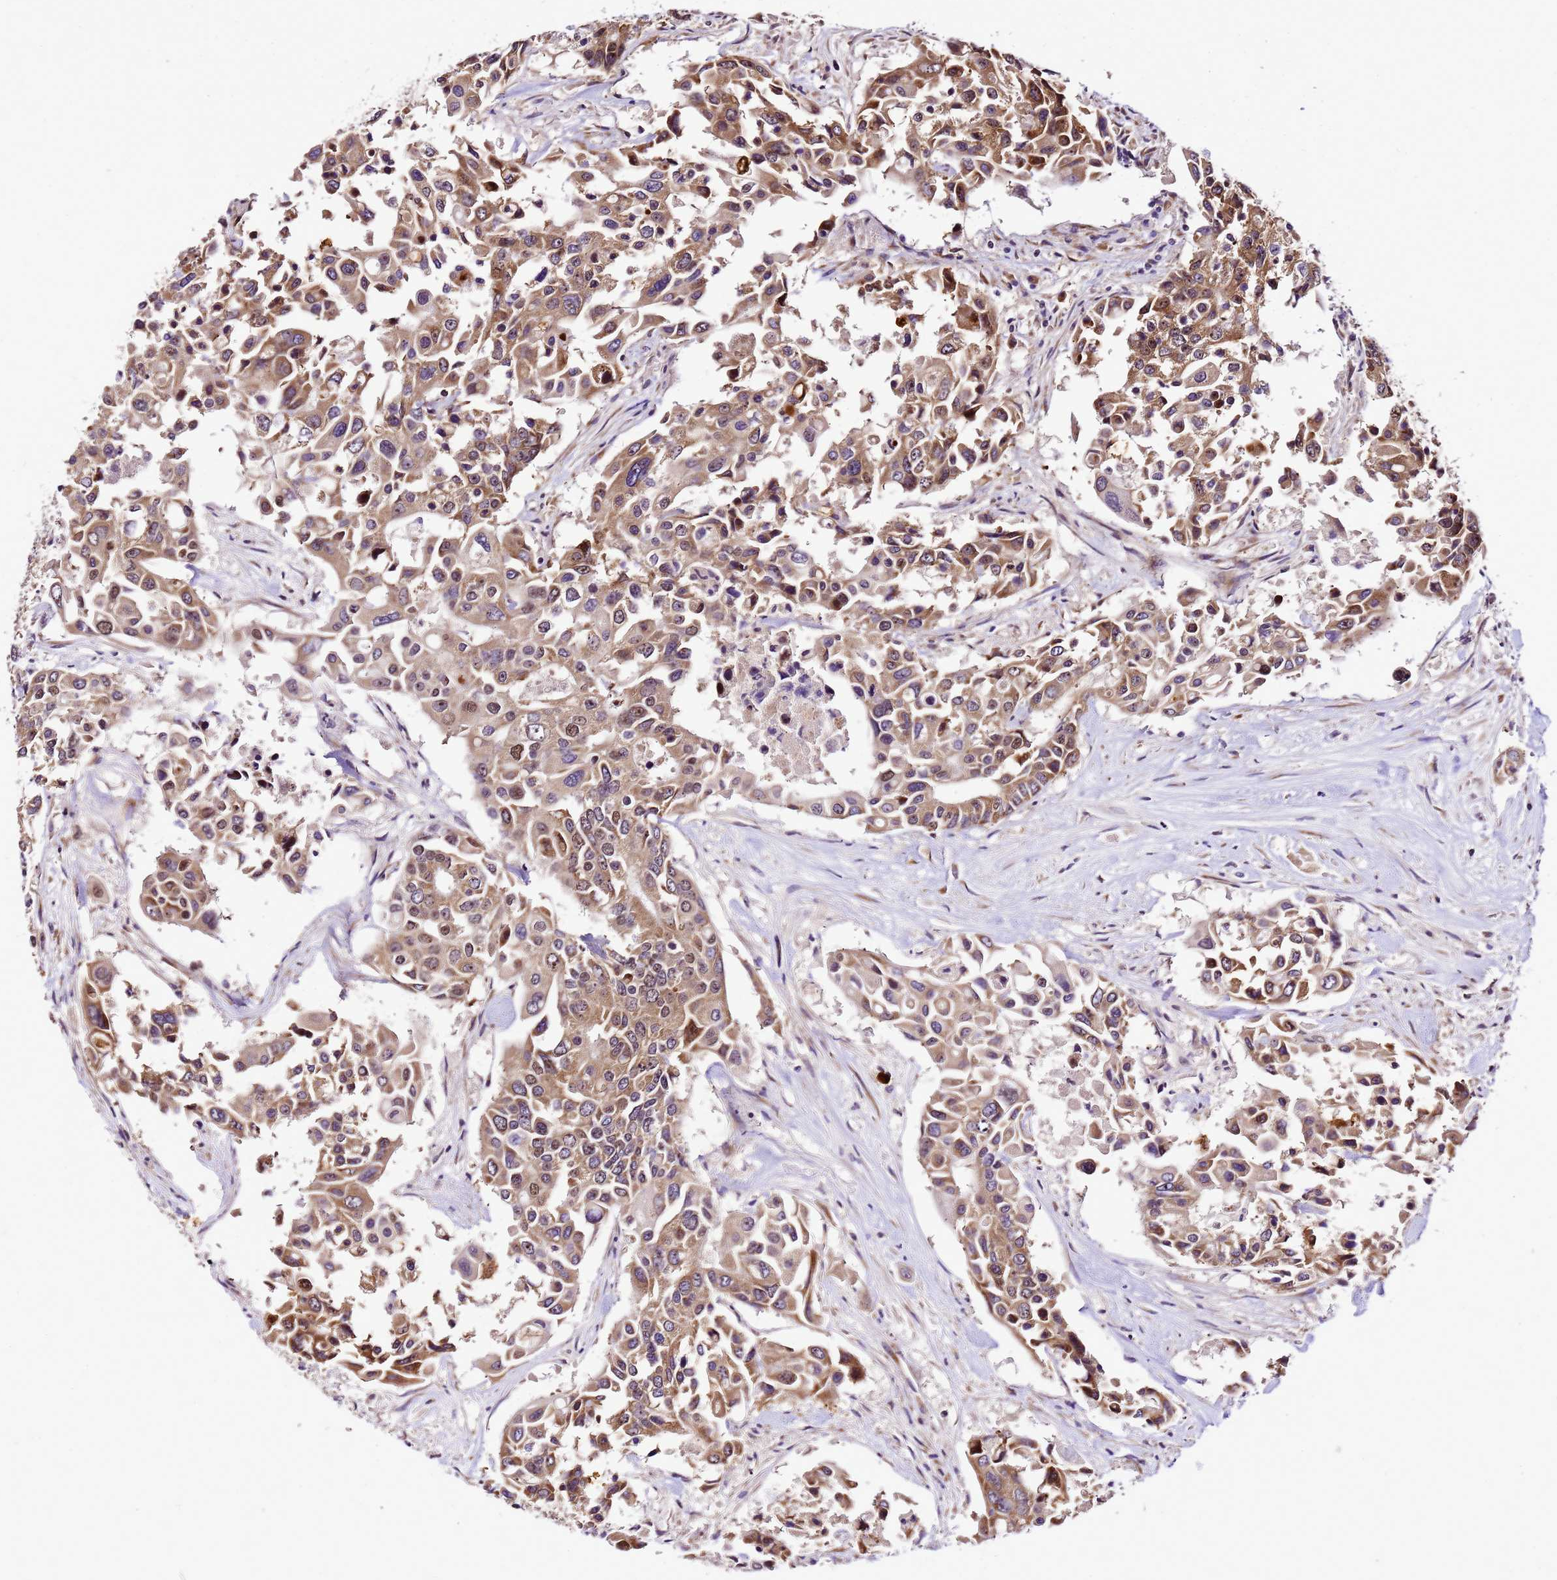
{"staining": {"intensity": "moderate", "quantity": ">75%", "location": "cytoplasmic/membranous,nuclear"}, "tissue": "colorectal cancer", "cell_type": "Tumor cells", "image_type": "cancer", "snomed": [{"axis": "morphology", "description": "Adenocarcinoma, NOS"}, {"axis": "topography", "description": "Colon"}], "caption": "Immunohistochemistry (IHC) histopathology image of neoplastic tissue: human colorectal cancer stained using immunohistochemistry exhibits medium levels of moderate protein expression localized specifically in the cytoplasmic/membranous and nuclear of tumor cells, appearing as a cytoplasmic/membranous and nuclear brown color.", "gene": "SLX4IP", "patient": {"sex": "male", "age": 77}}